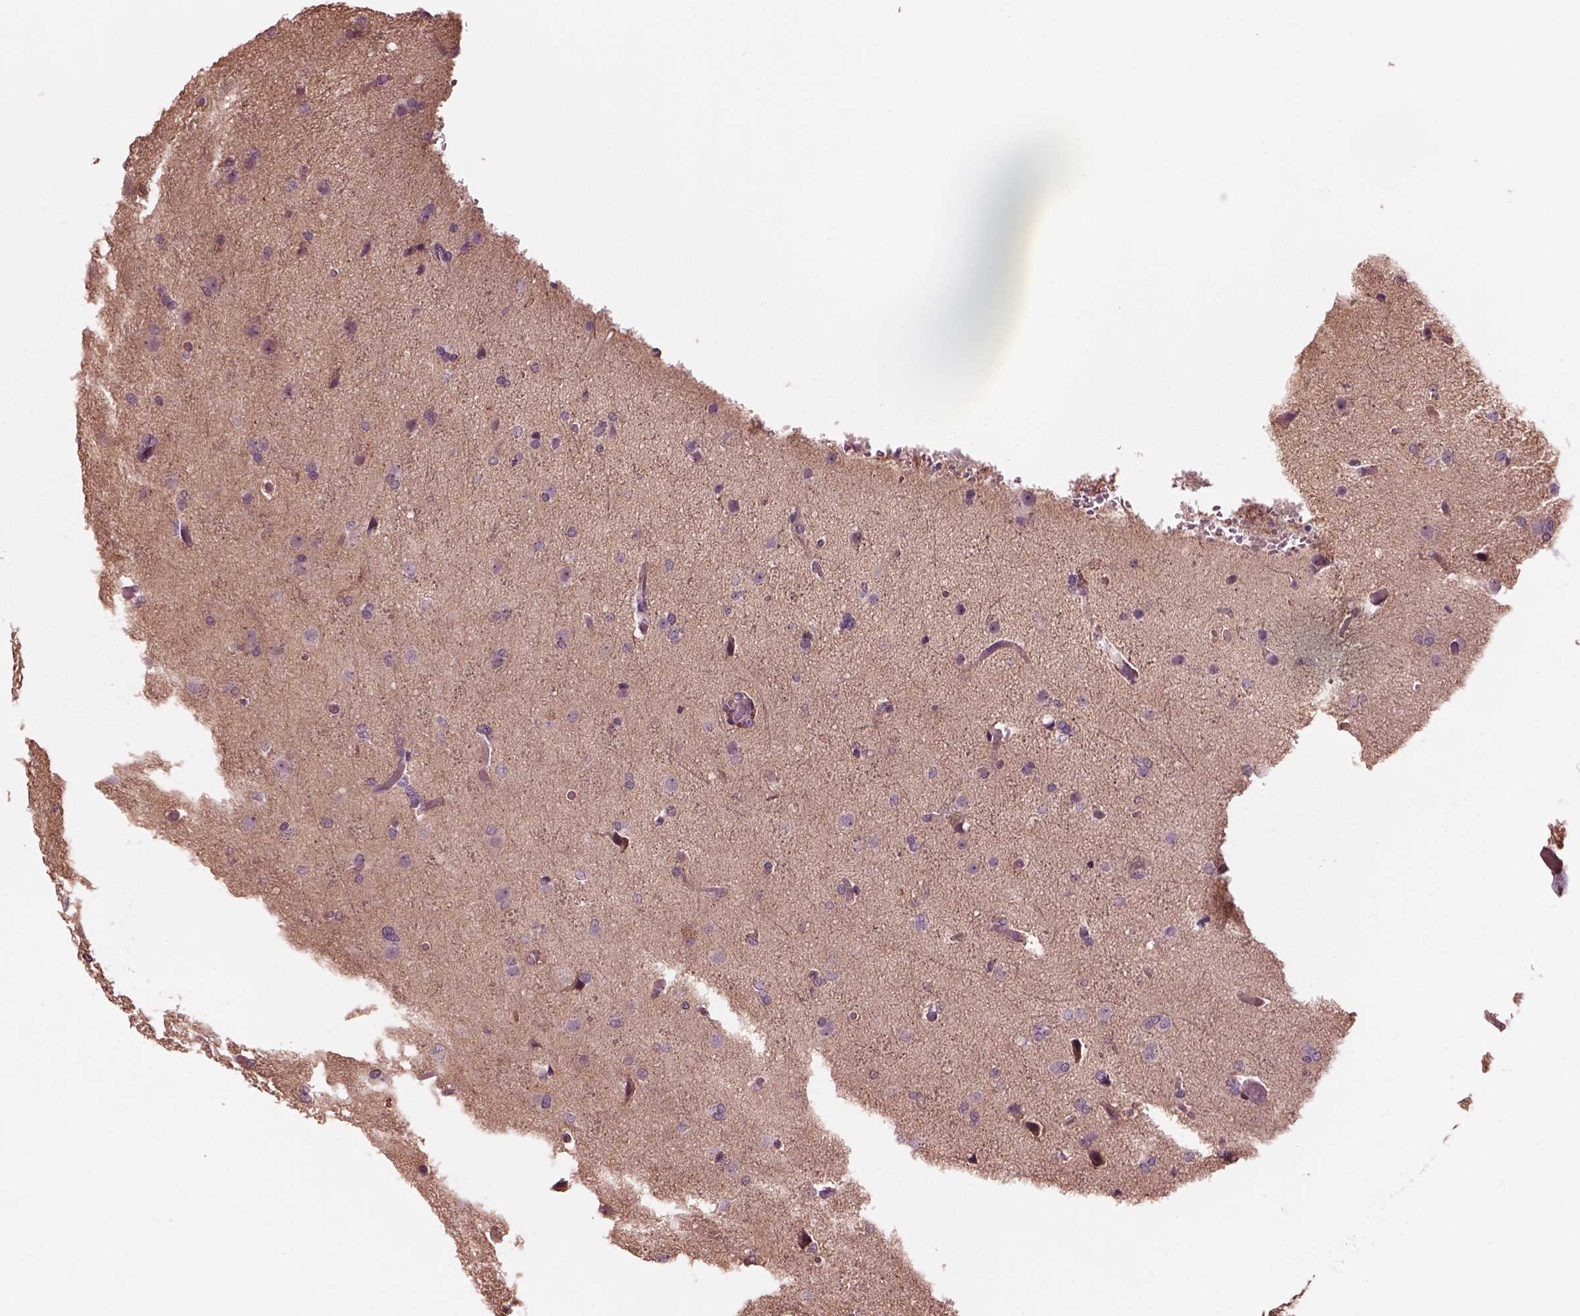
{"staining": {"intensity": "negative", "quantity": "none", "location": "none"}, "tissue": "glioma", "cell_type": "Tumor cells", "image_type": "cancer", "snomed": [{"axis": "morphology", "description": "Glioma, malignant, High grade"}, {"axis": "topography", "description": "Brain"}], "caption": "An image of malignant high-grade glioma stained for a protein demonstrates no brown staining in tumor cells. The staining was performed using DAB to visualize the protein expression in brown, while the nuclei were stained in blue with hematoxylin (Magnification: 20x).", "gene": "STK33", "patient": {"sex": "male", "age": 68}}